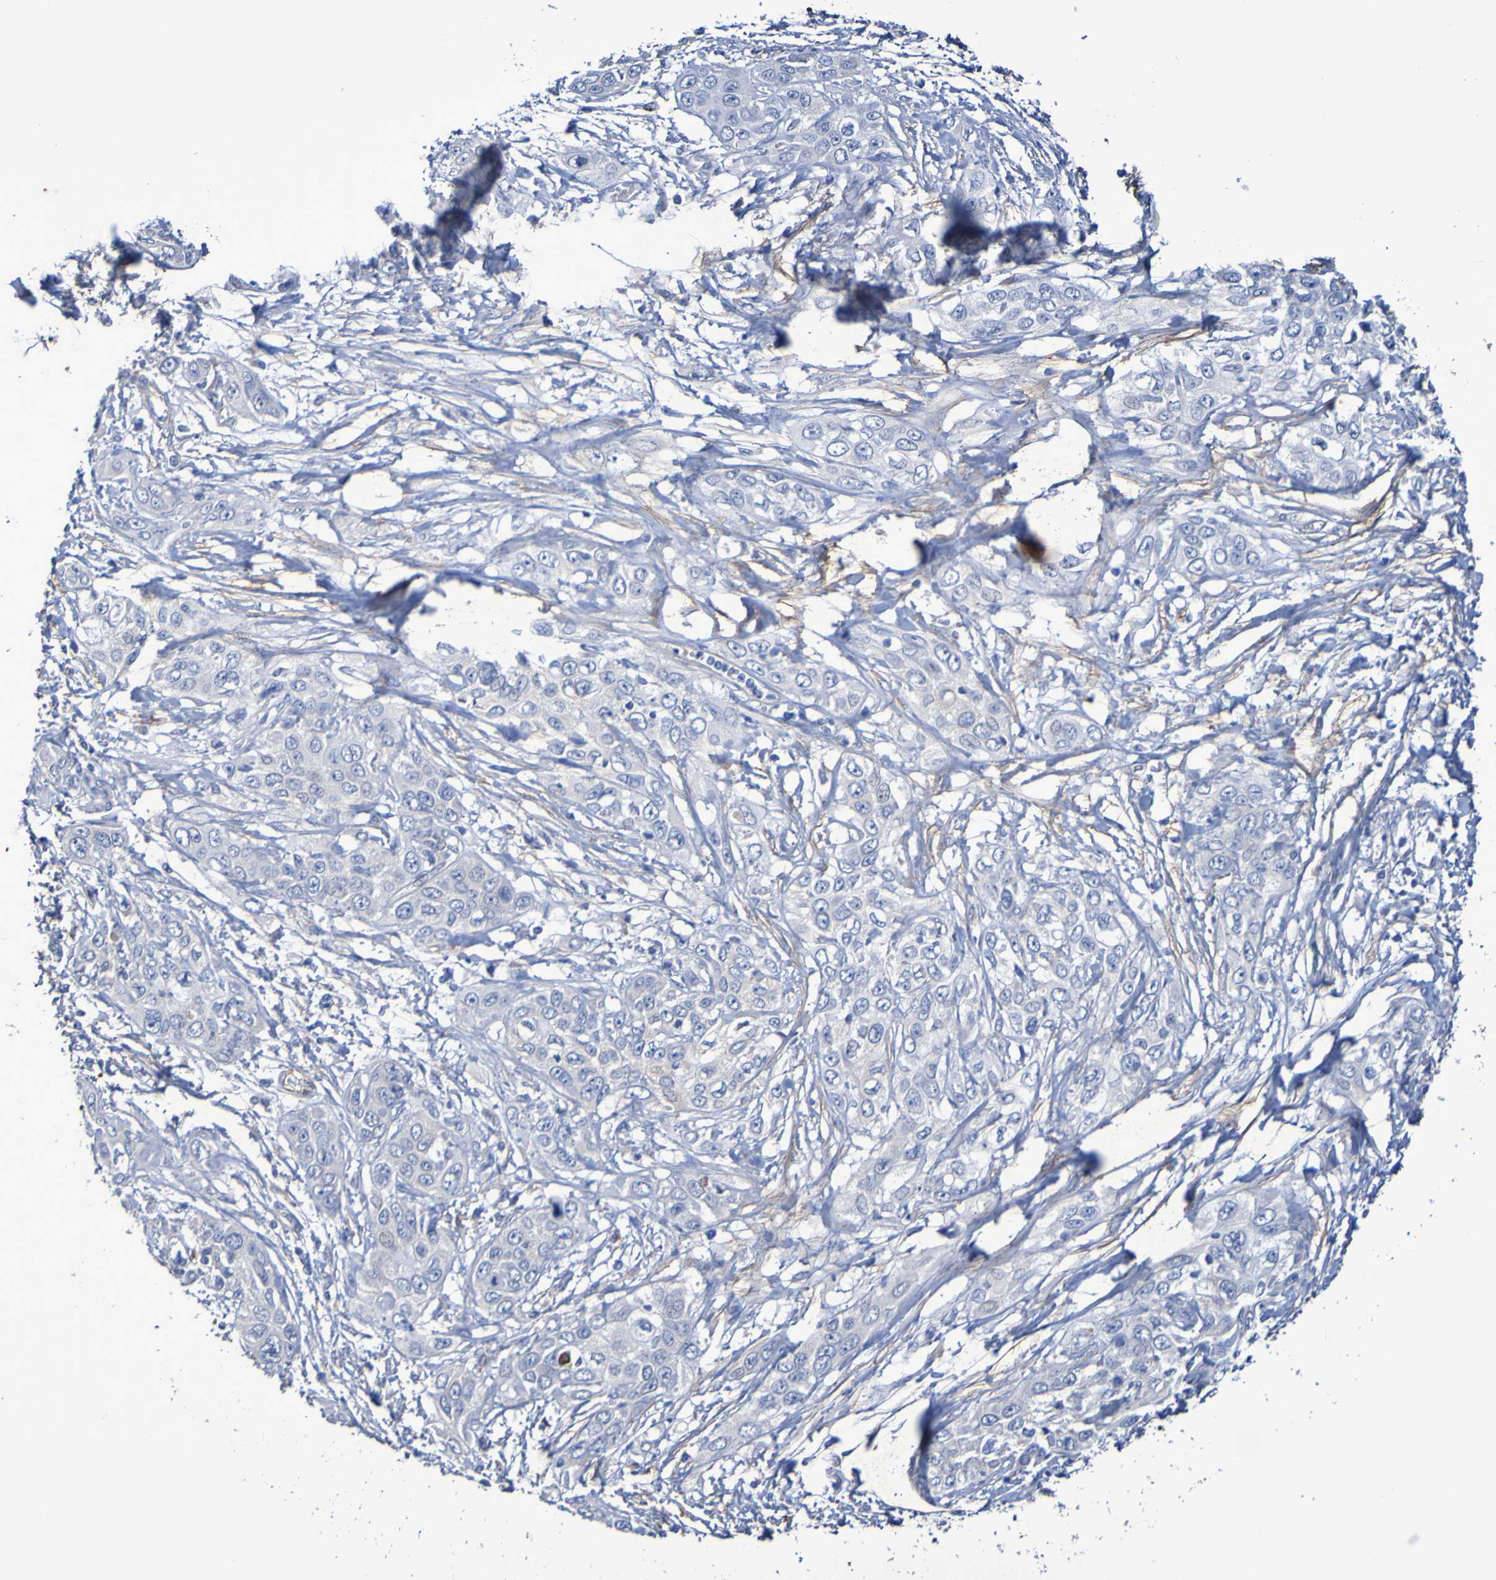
{"staining": {"intensity": "negative", "quantity": "none", "location": "none"}, "tissue": "pancreatic cancer", "cell_type": "Tumor cells", "image_type": "cancer", "snomed": [{"axis": "morphology", "description": "Adenocarcinoma, NOS"}, {"axis": "topography", "description": "Pancreas"}], "caption": "DAB (3,3'-diaminobenzidine) immunohistochemical staining of human adenocarcinoma (pancreatic) shows no significant expression in tumor cells.", "gene": "SRPRB", "patient": {"sex": "female", "age": 70}}